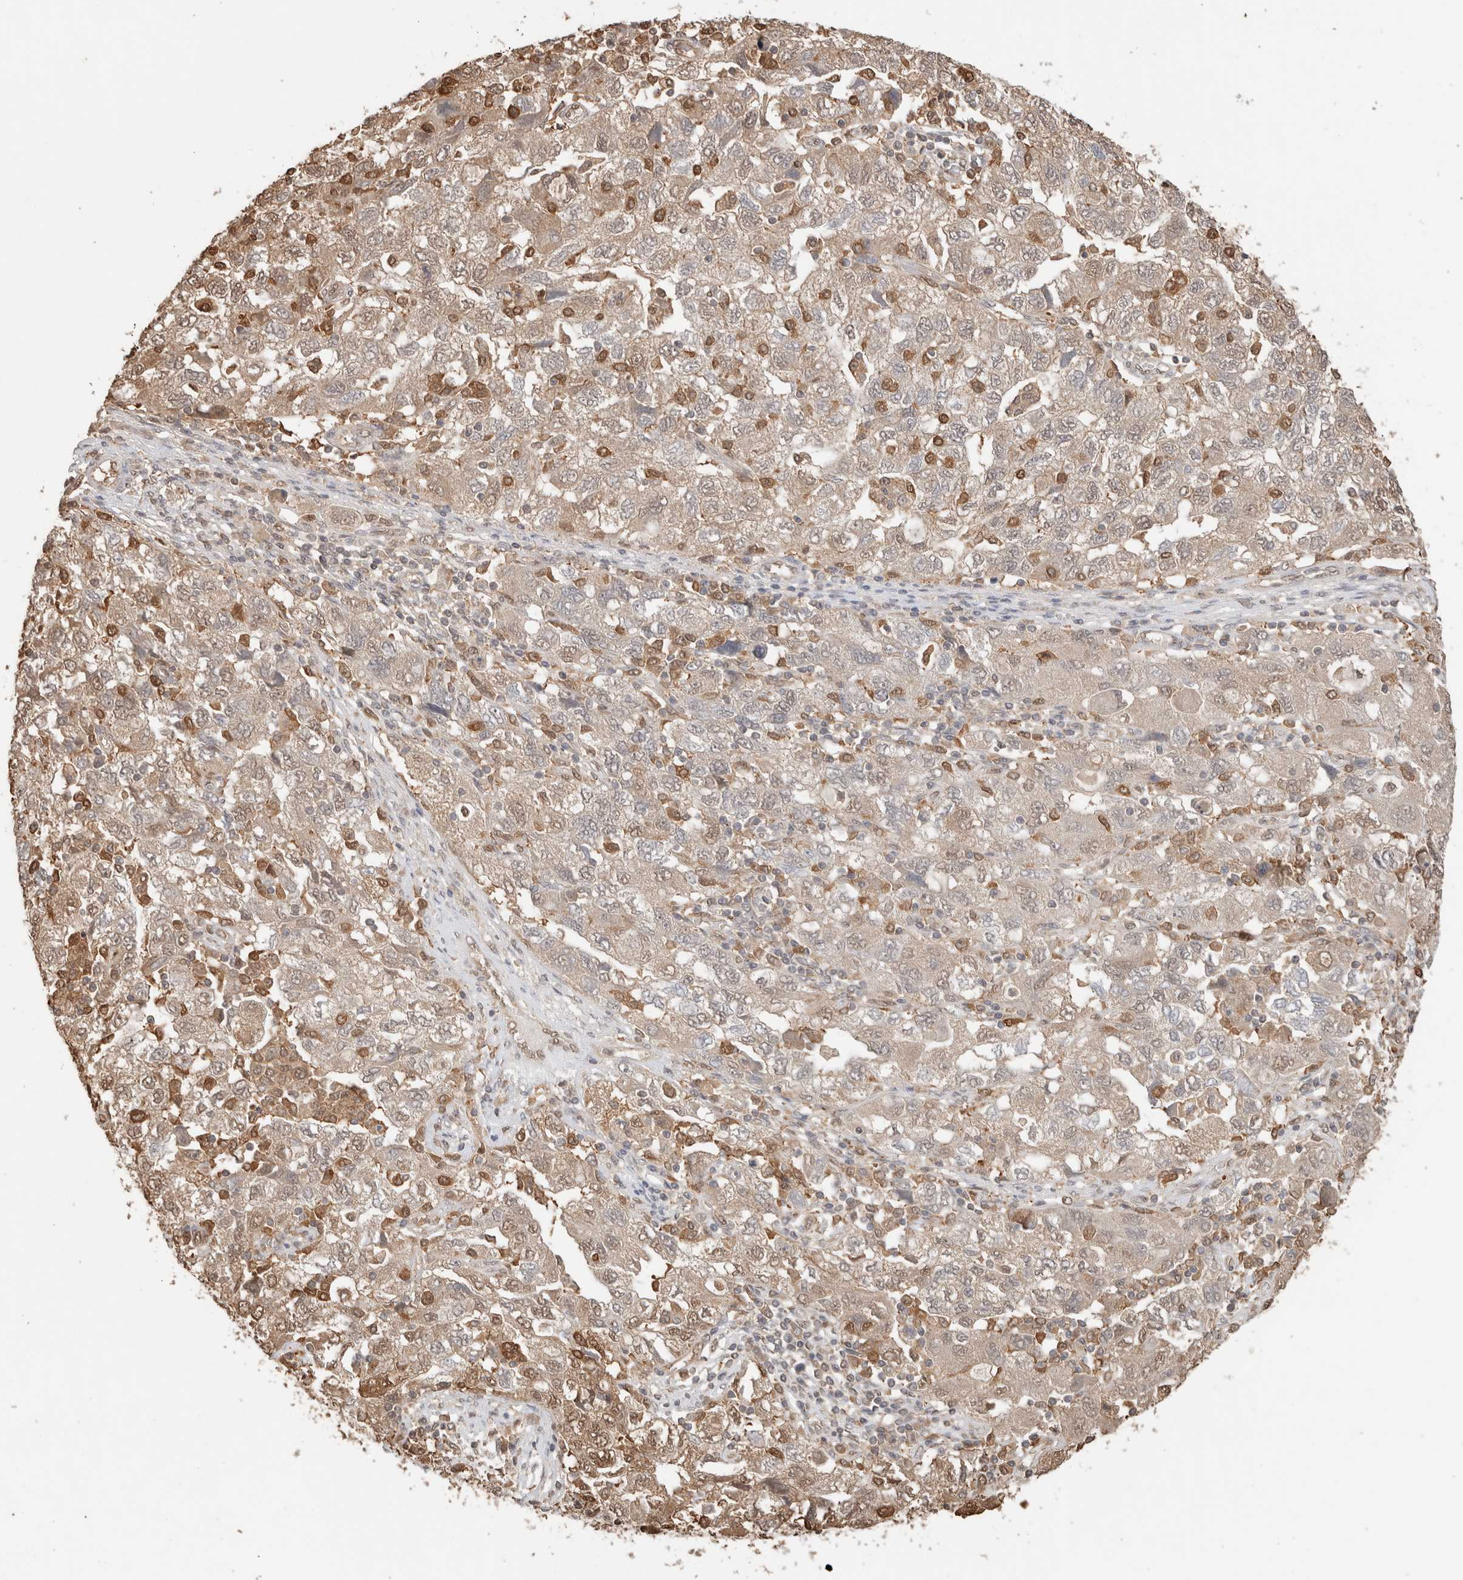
{"staining": {"intensity": "weak", "quantity": "<25%", "location": "nuclear"}, "tissue": "ovarian cancer", "cell_type": "Tumor cells", "image_type": "cancer", "snomed": [{"axis": "morphology", "description": "Carcinoma, NOS"}, {"axis": "morphology", "description": "Cystadenocarcinoma, serous, NOS"}, {"axis": "topography", "description": "Ovary"}], "caption": "Immunohistochemistry (IHC) histopathology image of ovarian carcinoma stained for a protein (brown), which displays no expression in tumor cells.", "gene": "YWHAH", "patient": {"sex": "female", "age": 69}}